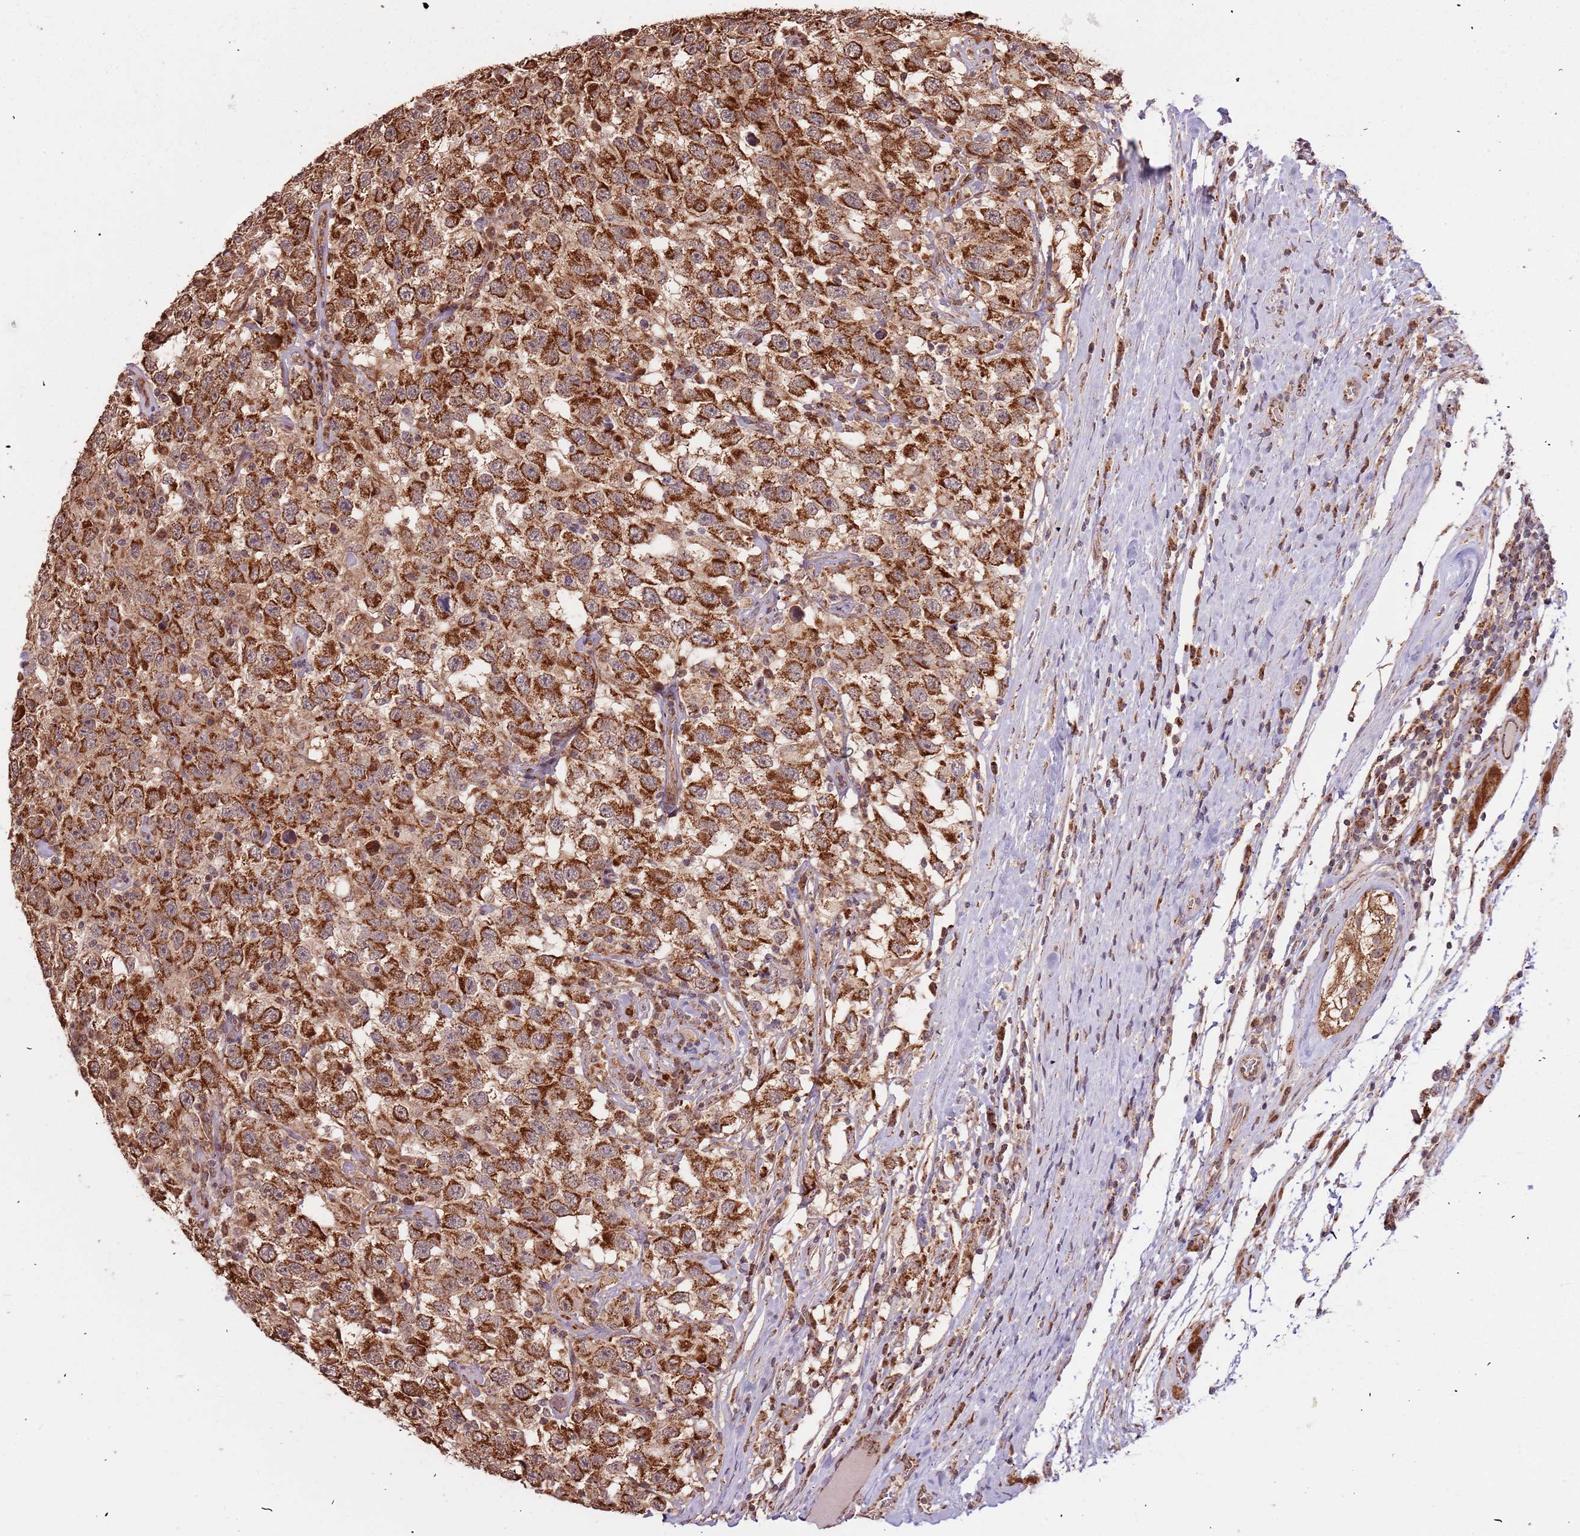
{"staining": {"intensity": "strong", "quantity": ">75%", "location": "cytoplasmic/membranous"}, "tissue": "testis cancer", "cell_type": "Tumor cells", "image_type": "cancer", "snomed": [{"axis": "morphology", "description": "Seminoma, NOS"}, {"axis": "topography", "description": "Testis"}], "caption": "Immunohistochemistry (IHC) photomicrograph of human testis cancer (seminoma) stained for a protein (brown), which exhibits high levels of strong cytoplasmic/membranous staining in about >75% of tumor cells.", "gene": "IL17RD", "patient": {"sex": "male", "age": 41}}